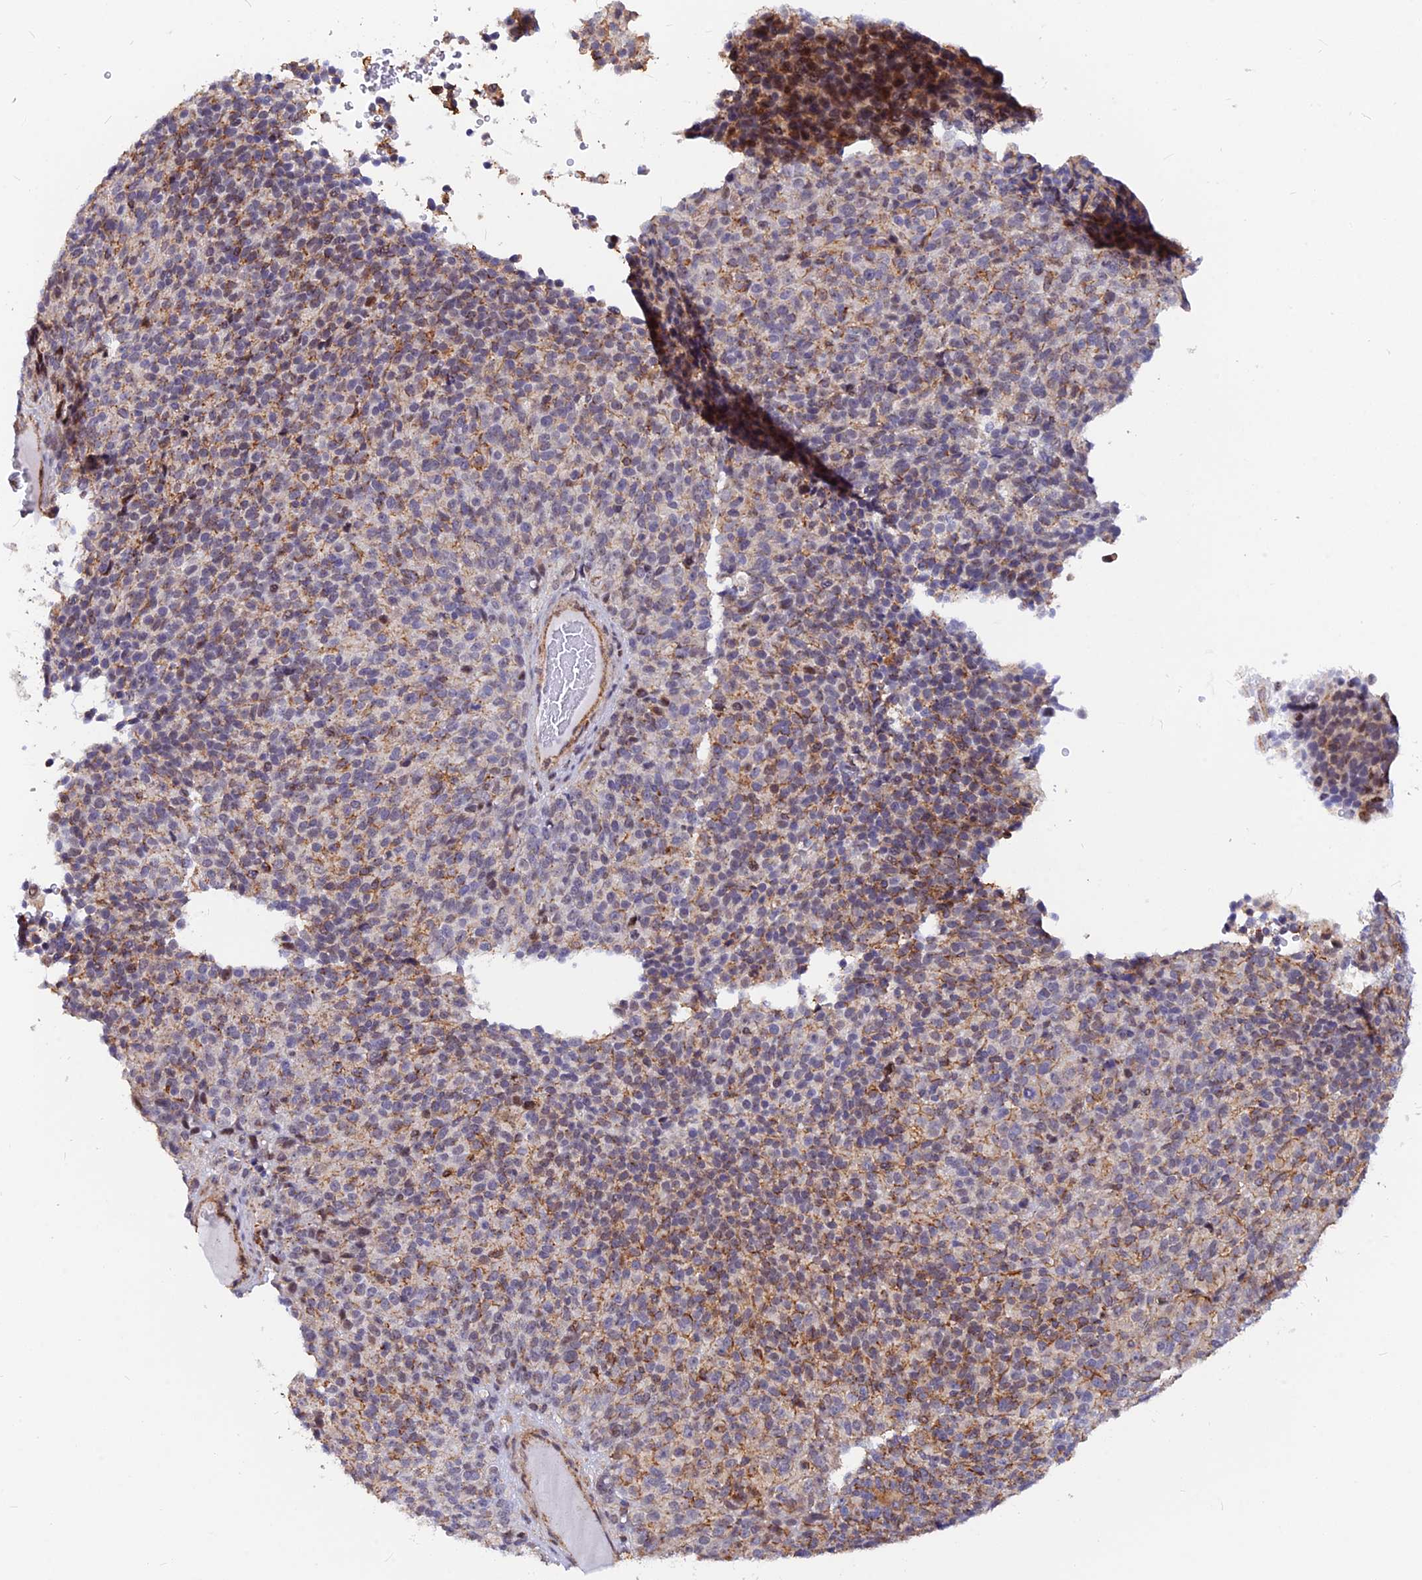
{"staining": {"intensity": "moderate", "quantity": "<25%", "location": "cytoplasmic/membranous"}, "tissue": "melanoma", "cell_type": "Tumor cells", "image_type": "cancer", "snomed": [{"axis": "morphology", "description": "Malignant melanoma, Metastatic site"}, {"axis": "topography", "description": "Brain"}], "caption": "Immunohistochemical staining of human malignant melanoma (metastatic site) demonstrates moderate cytoplasmic/membranous protein positivity in about <25% of tumor cells.", "gene": "VSTM2L", "patient": {"sex": "female", "age": 56}}